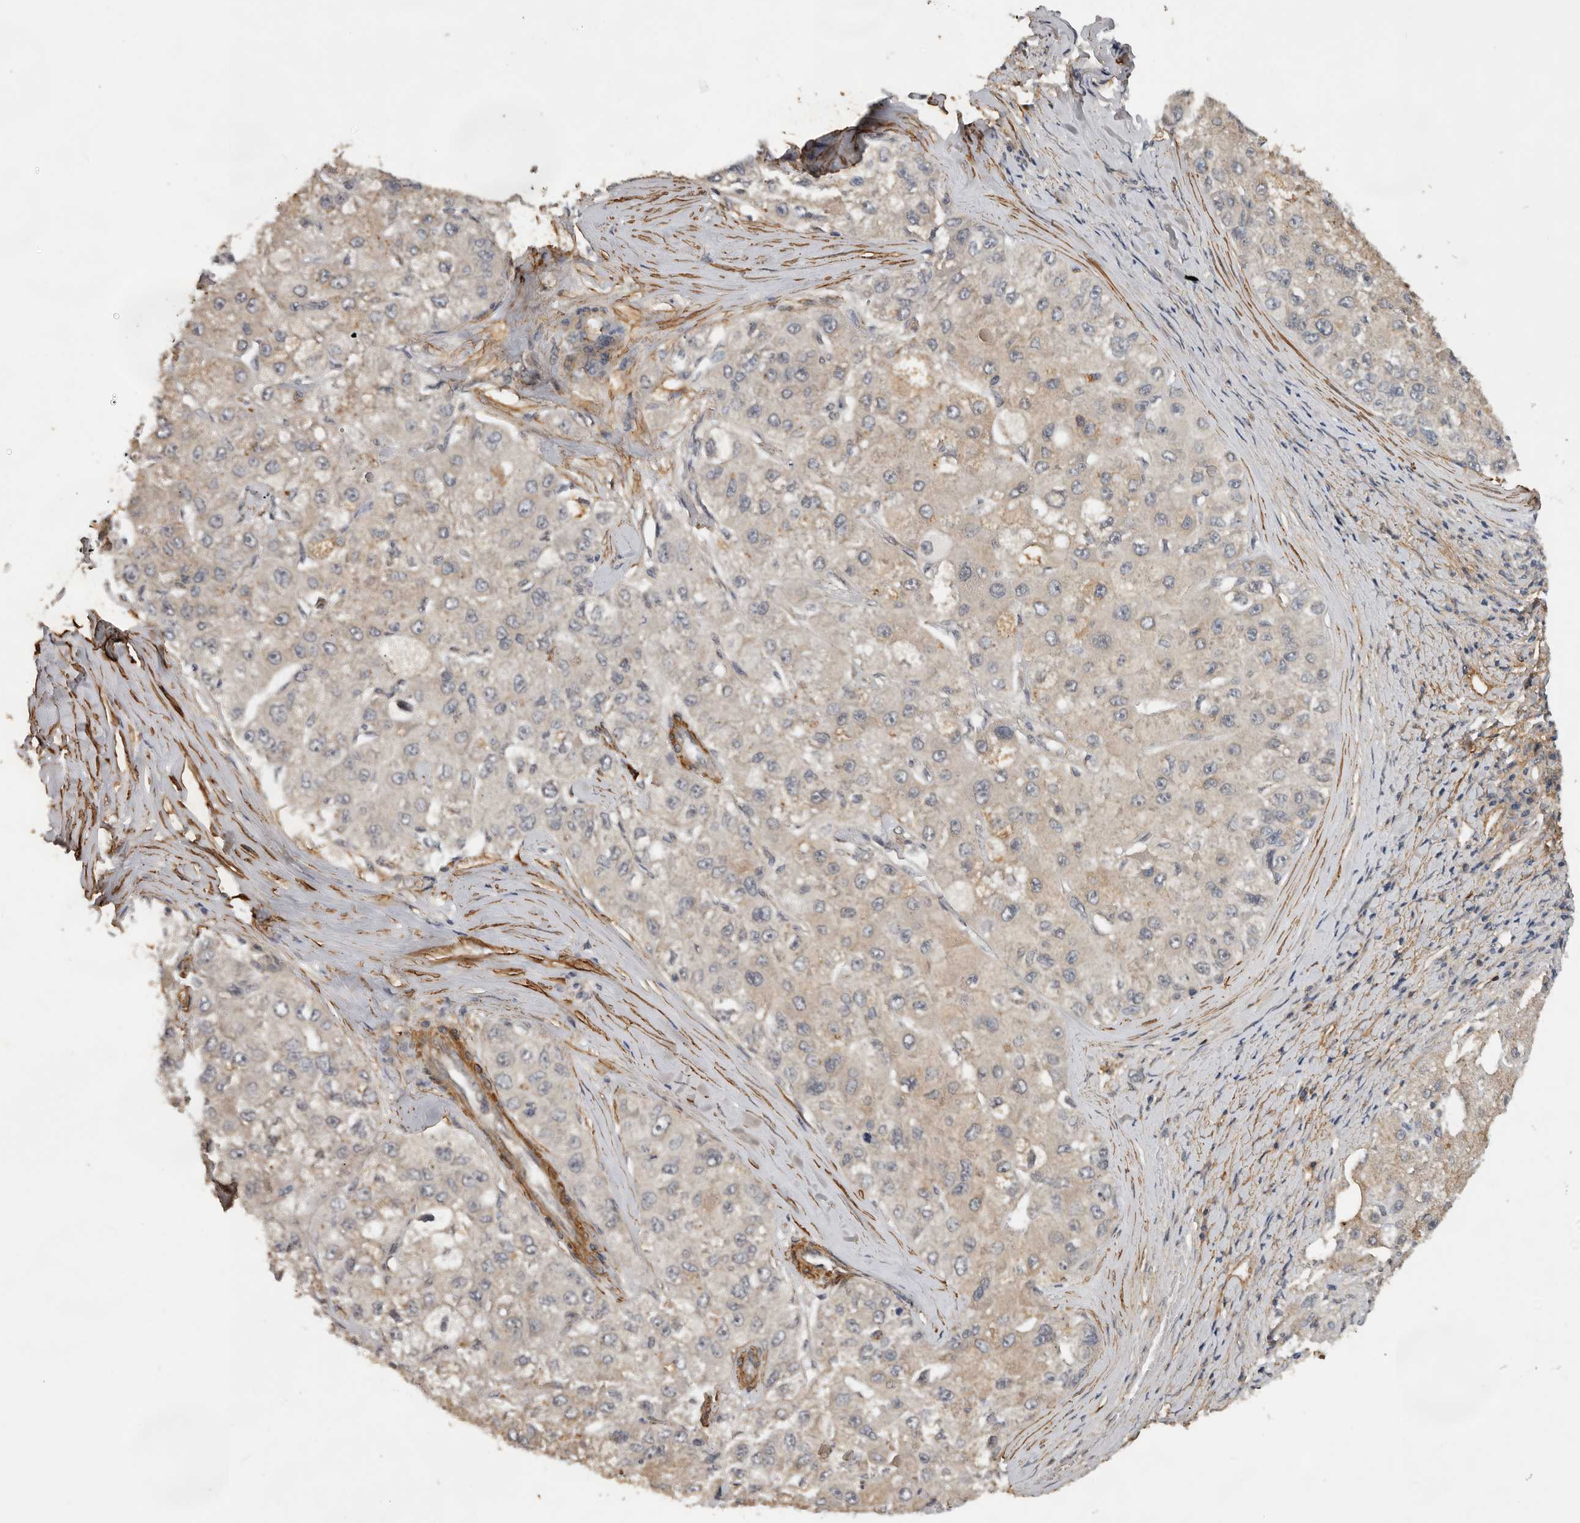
{"staining": {"intensity": "weak", "quantity": "<25%", "location": "cytoplasmic/membranous"}, "tissue": "liver cancer", "cell_type": "Tumor cells", "image_type": "cancer", "snomed": [{"axis": "morphology", "description": "Carcinoma, Hepatocellular, NOS"}, {"axis": "topography", "description": "Liver"}], "caption": "Immunohistochemical staining of human liver hepatocellular carcinoma exhibits no significant positivity in tumor cells. Nuclei are stained in blue.", "gene": "RNF157", "patient": {"sex": "male", "age": 80}}